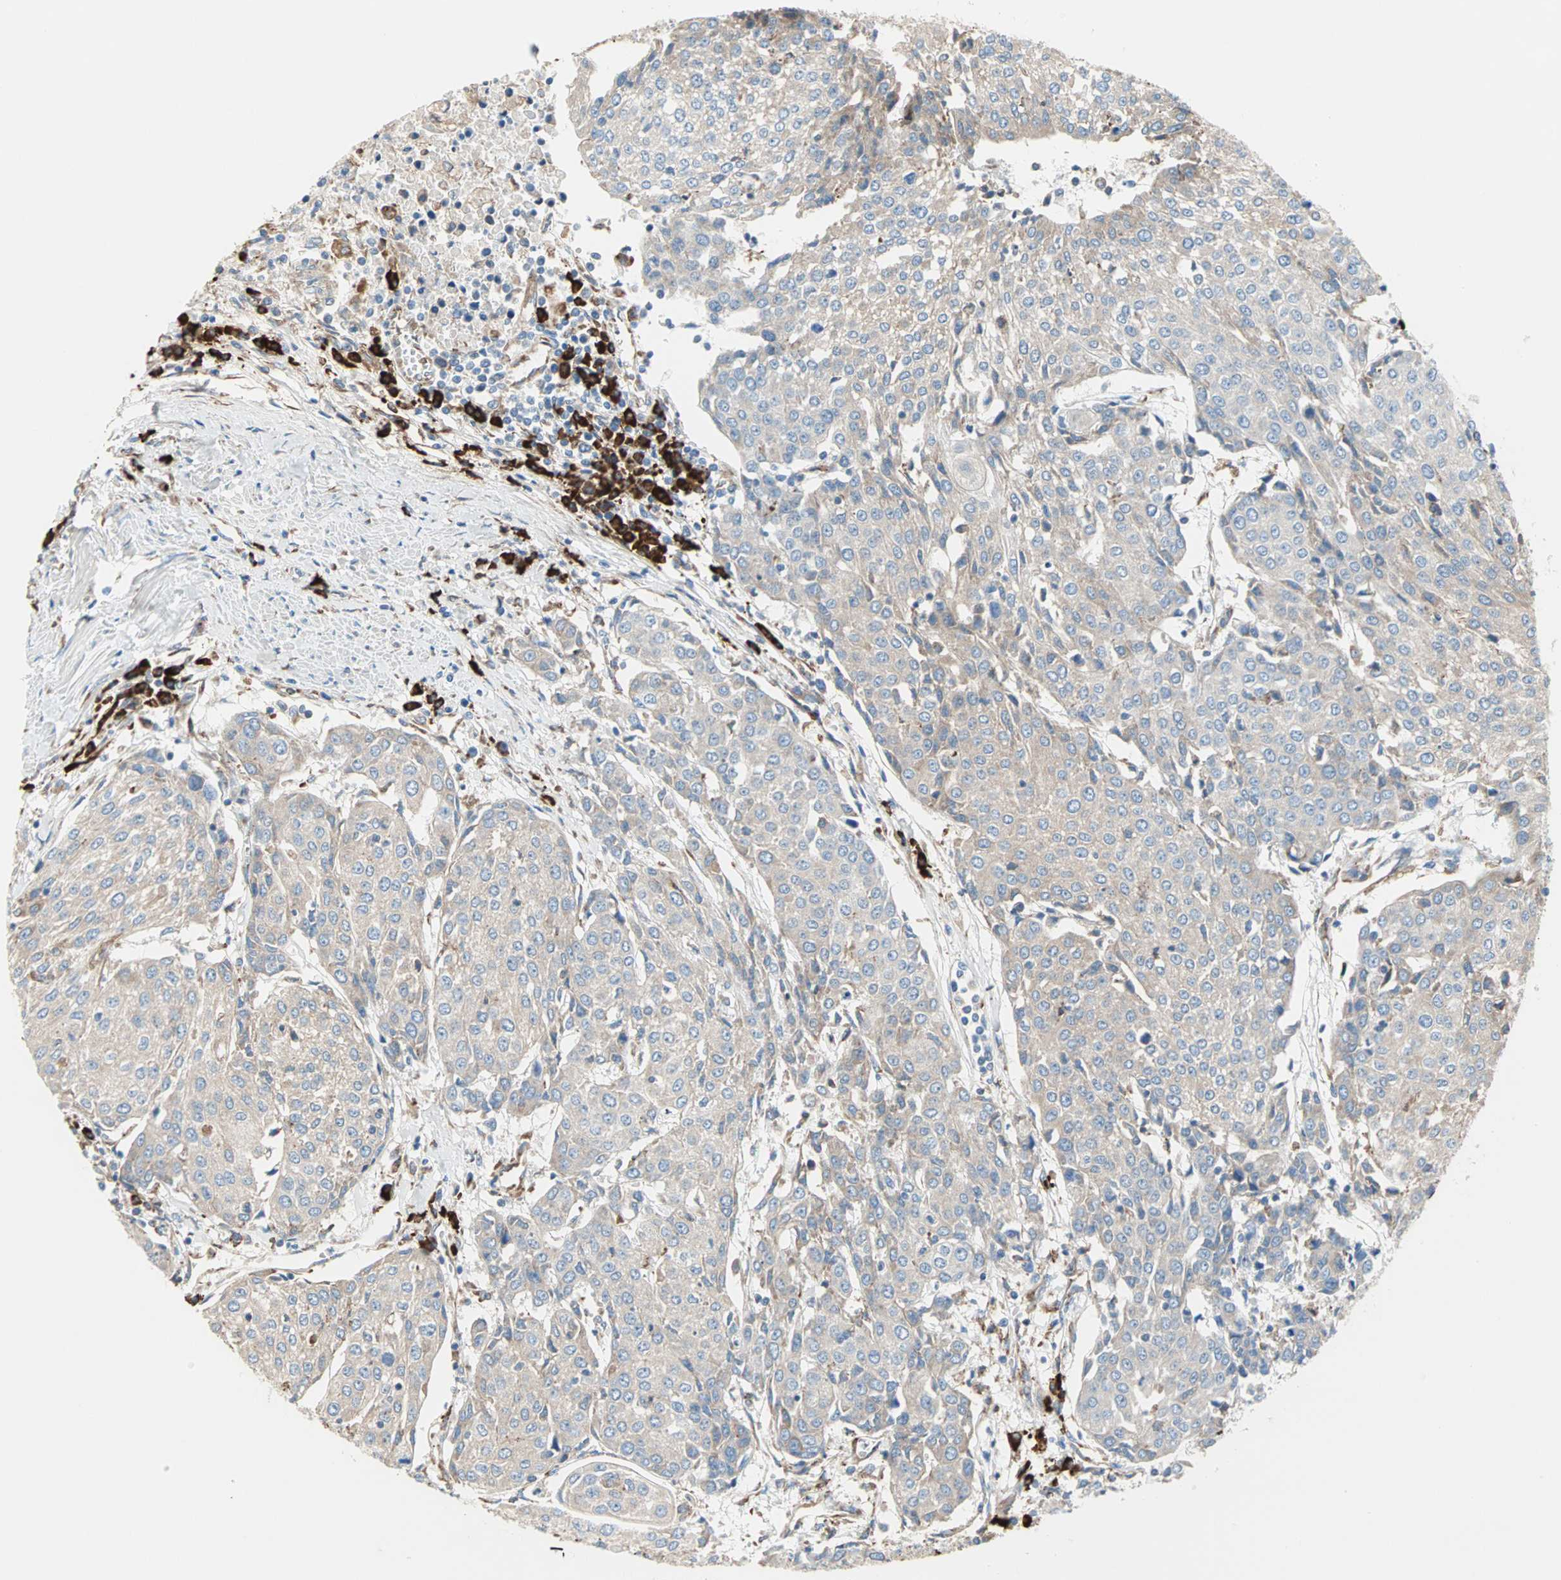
{"staining": {"intensity": "weak", "quantity": ">75%", "location": "cytoplasmic/membranous"}, "tissue": "urothelial cancer", "cell_type": "Tumor cells", "image_type": "cancer", "snomed": [{"axis": "morphology", "description": "Urothelial carcinoma, High grade"}, {"axis": "topography", "description": "Urinary bladder"}], "caption": "Immunohistochemistry (DAB) staining of human high-grade urothelial carcinoma demonstrates weak cytoplasmic/membranous protein positivity in about >75% of tumor cells.", "gene": "PLCXD1", "patient": {"sex": "female", "age": 85}}